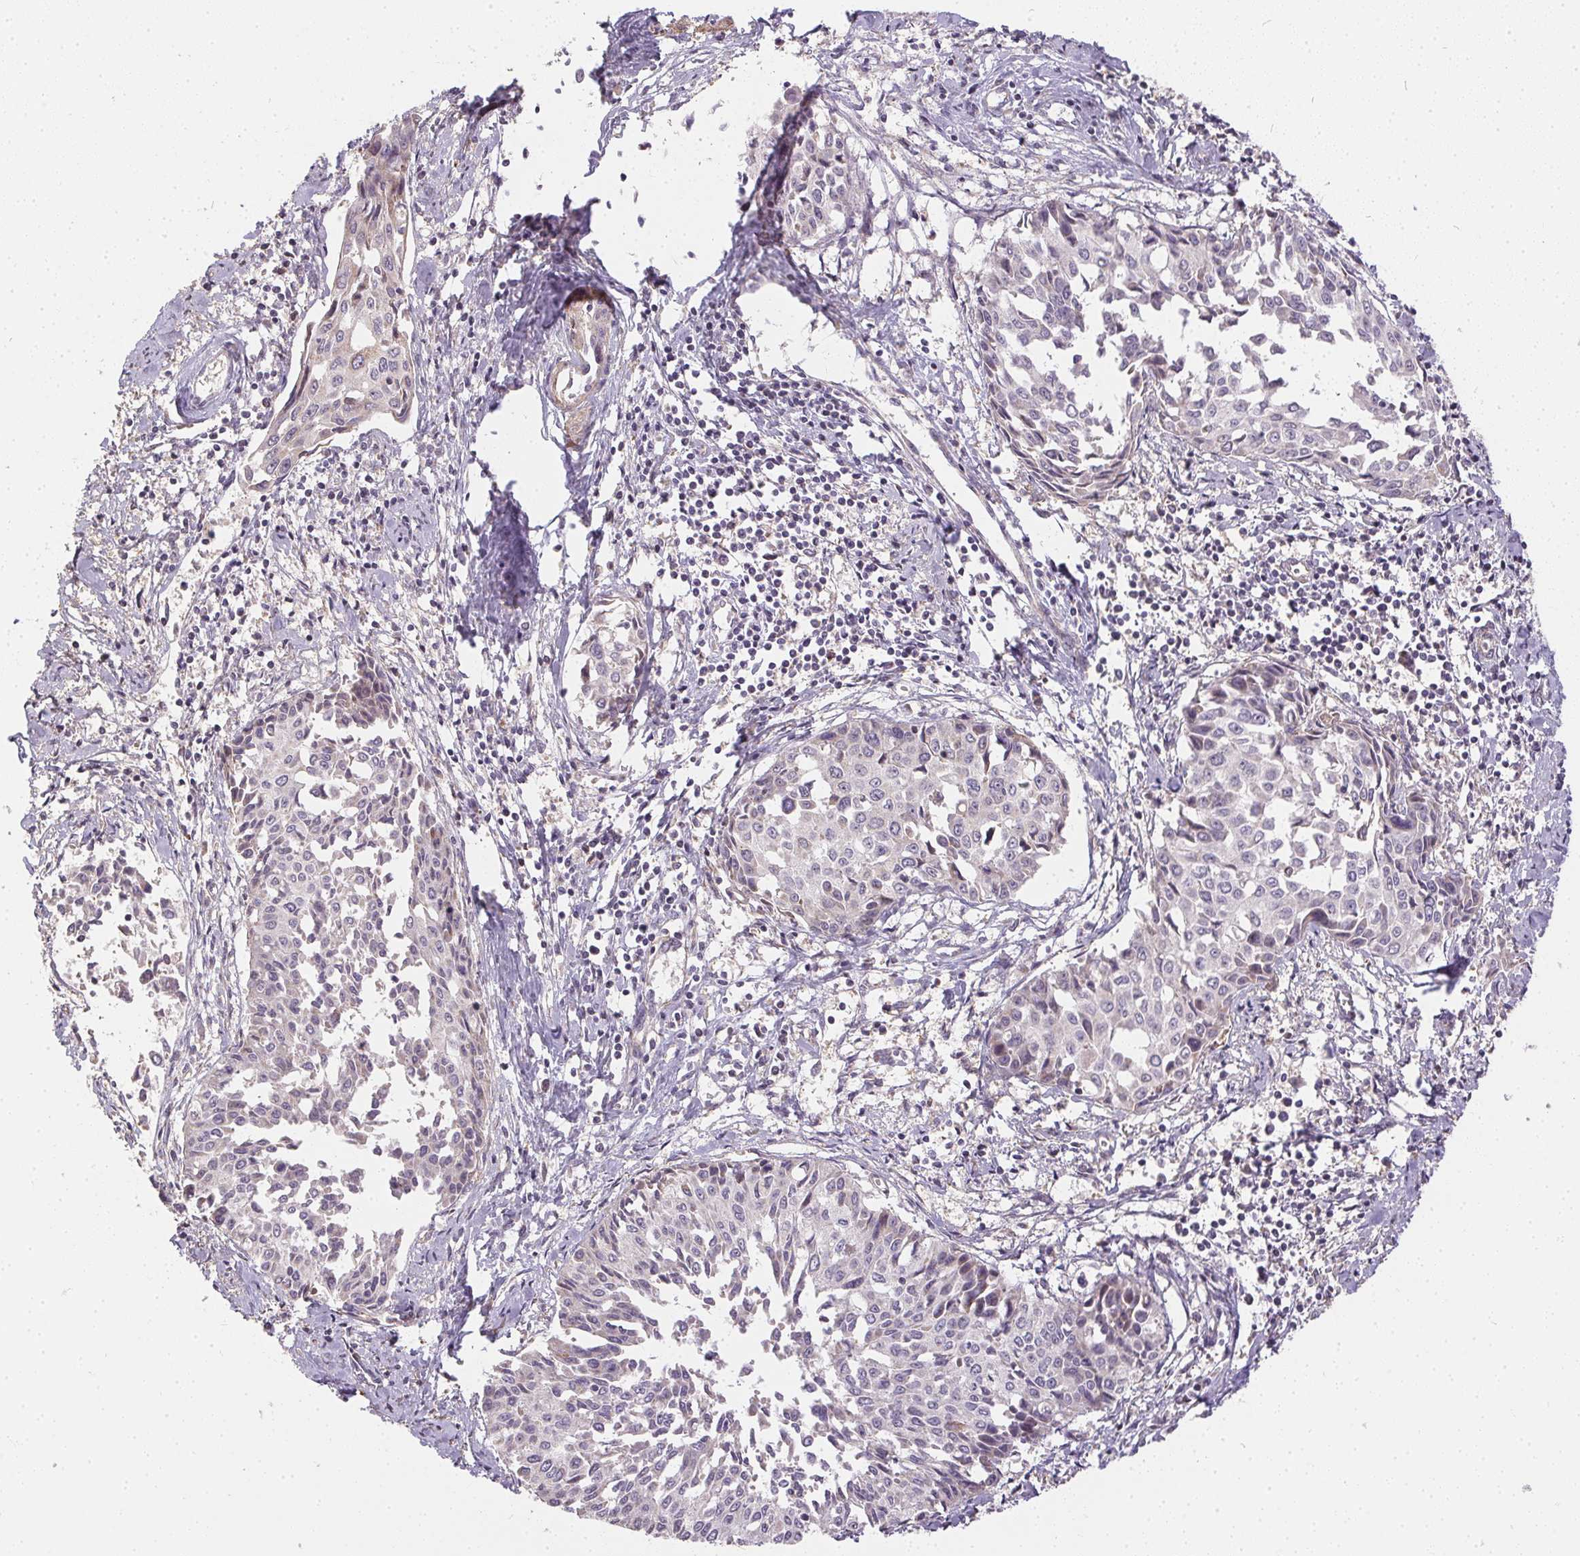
{"staining": {"intensity": "negative", "quantity": "none", "location": "none"}, "tissue": "cervical cancer", "cell_type": "Tumor cells", "image_type": "cancer", "snomed": [{"axis": "morphology", "description": "Squamous cell carcinoma, NOS"}, {"axis": "topography", "description": "Cervix"}], "caption": "DAB (3,3'-diaminobenzidine) immunohistochemical staining of cervical squamous cell carcinoma reveals no significant expression in tumor cells.", "gene": "REV3L", "patient": {"sex": "female", "age": 50}}